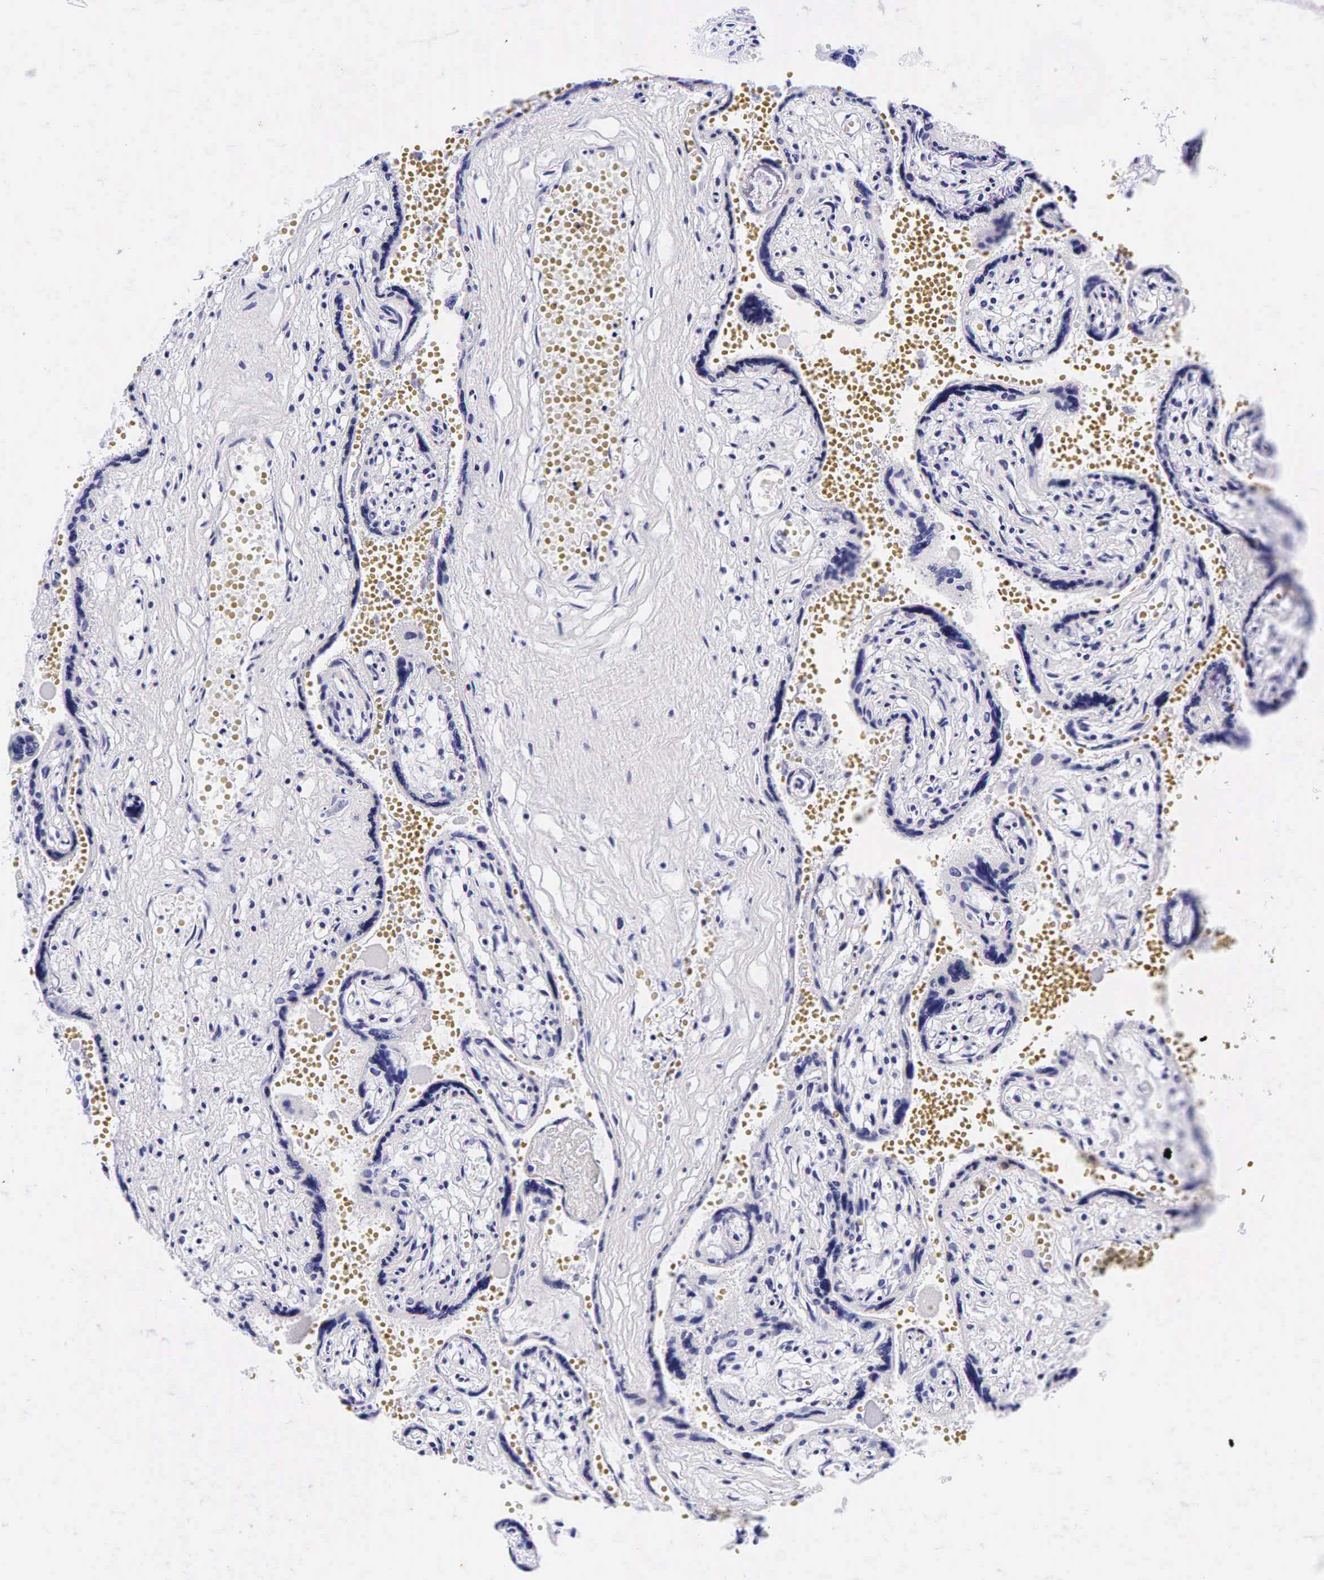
{"staining": {"intensity": "negative", "quantity": "none", "location": "none"}, "tissue": "placenta", "cell_type": "Decidual cells", "image_type": "normal", "snomed": [{"axis": "morphology", "description": "Normal tissue, NOS"}, {"axis": "topography", "description": "Placenta"}], "caption": "A histopathology image of placenta stained for a protein displays no brown staining in decidual cells.", "gene": "GCG", "patient": {"sex": "female", "age": 40}}